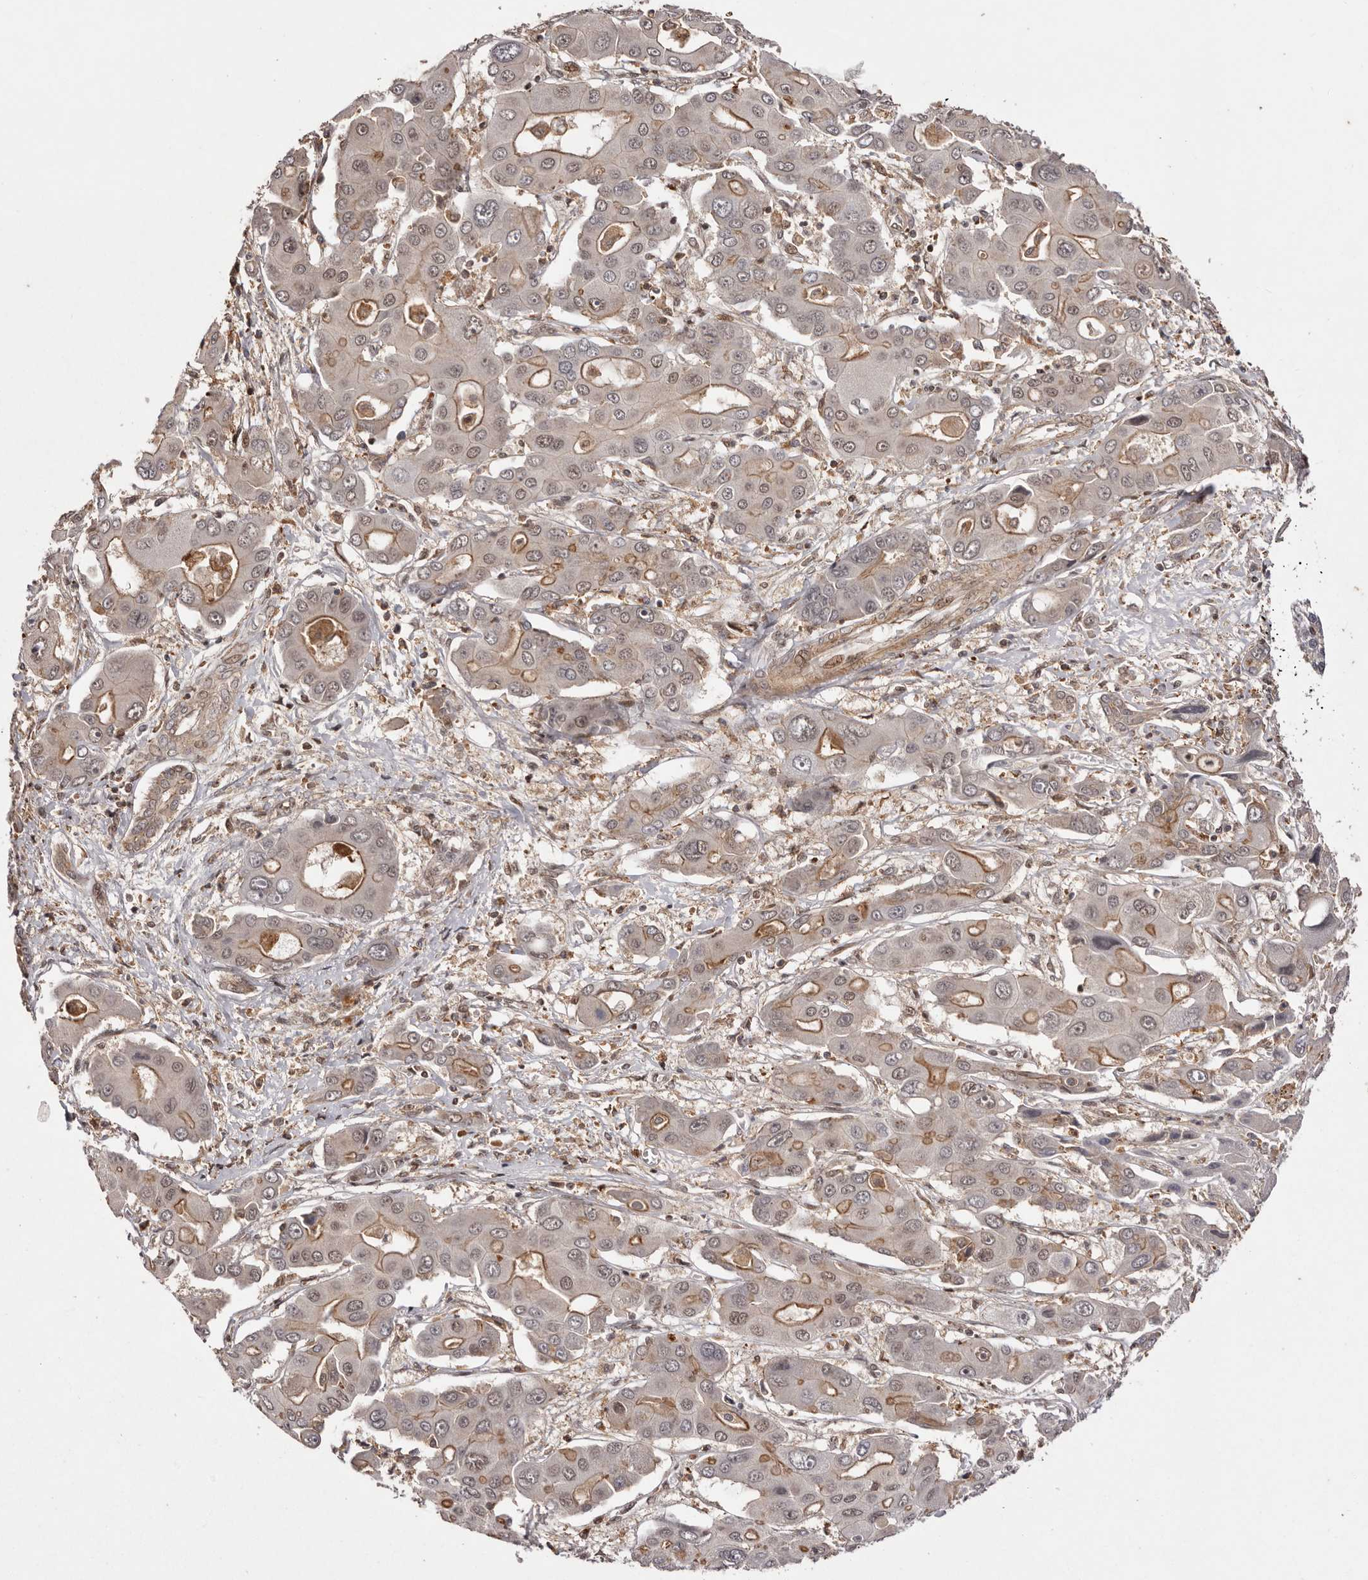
{"staining": {"intensity": "moderate", "quantity": "<25%", "location": "cytoplasmic/membranous,nuclear"}, "tissue": "liver cancer", "cell_type": "Tumor cells", "image_type": "cancer", "snomed": [{"axis": "morphology", "description": "Cholangiocarcinoma"}, {"axis": "topography", "description": "Liver"}], "caption": "Immunohistochemistry (IHC) histopathology image of human cholangiocarcinoma (liver) stained for a protein (brown), which demonstrates low levels of moderate cytoplasmic/membranous and nuclear staining in approximately <25% of tumor cells.", "gene": "FBXO5", "patient": {"sex": "male", "age": 67}}